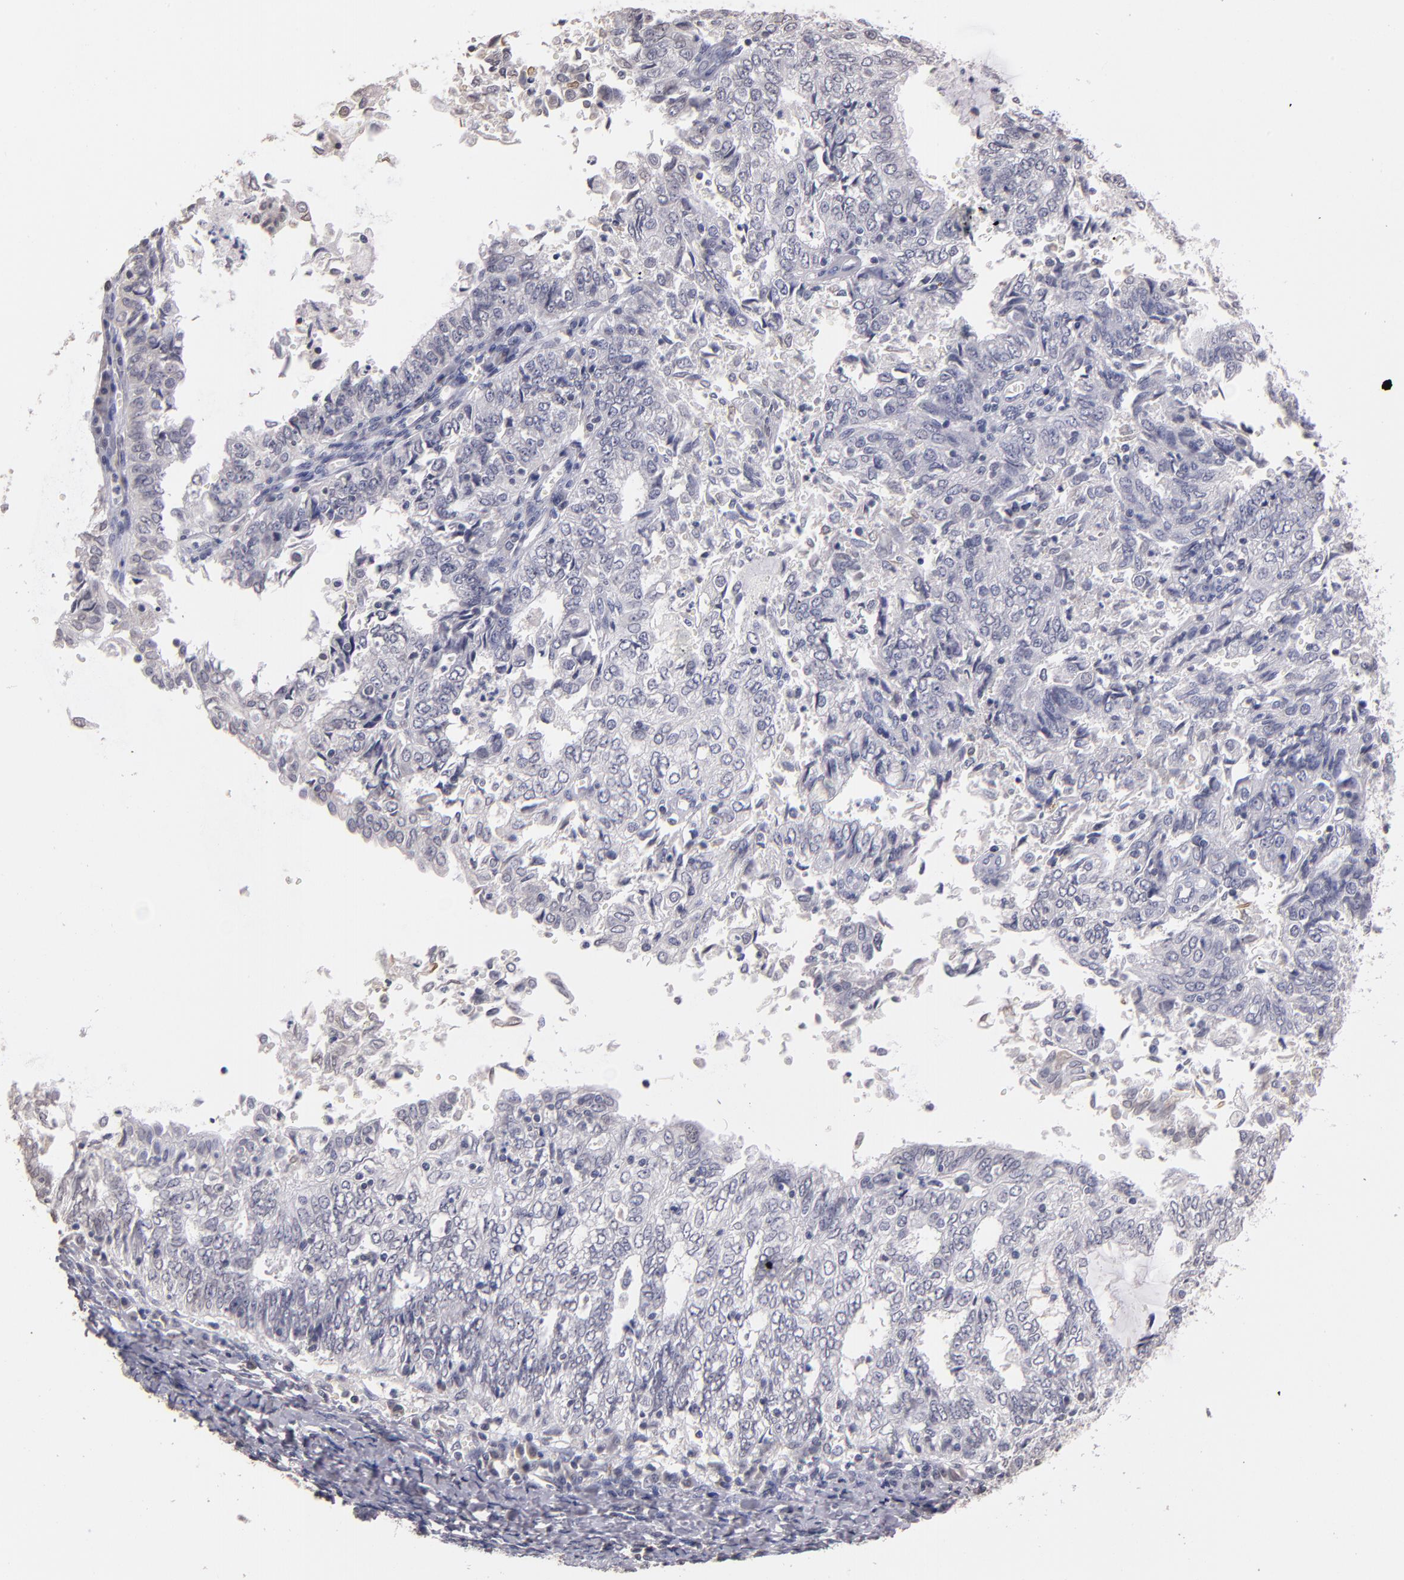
{"staining": {"intensity": "negative", "quantity": "none", "location": "none"}, "tissue": "endometrial cancer", "cell_type": "Tumor cells", "image_type": "cancer", "snomed": [{"axis": "morphology", "description": "Adenocarcinoma, NOS"}, {"axis": "topography", "description": "Endometrium"}], "caption": "Protein analysis of endometrial adenocarcinoma displays no significant positivity in tumor cells.", "gene": "SOX10", "patient": {"sex": "female", "age": 69}}